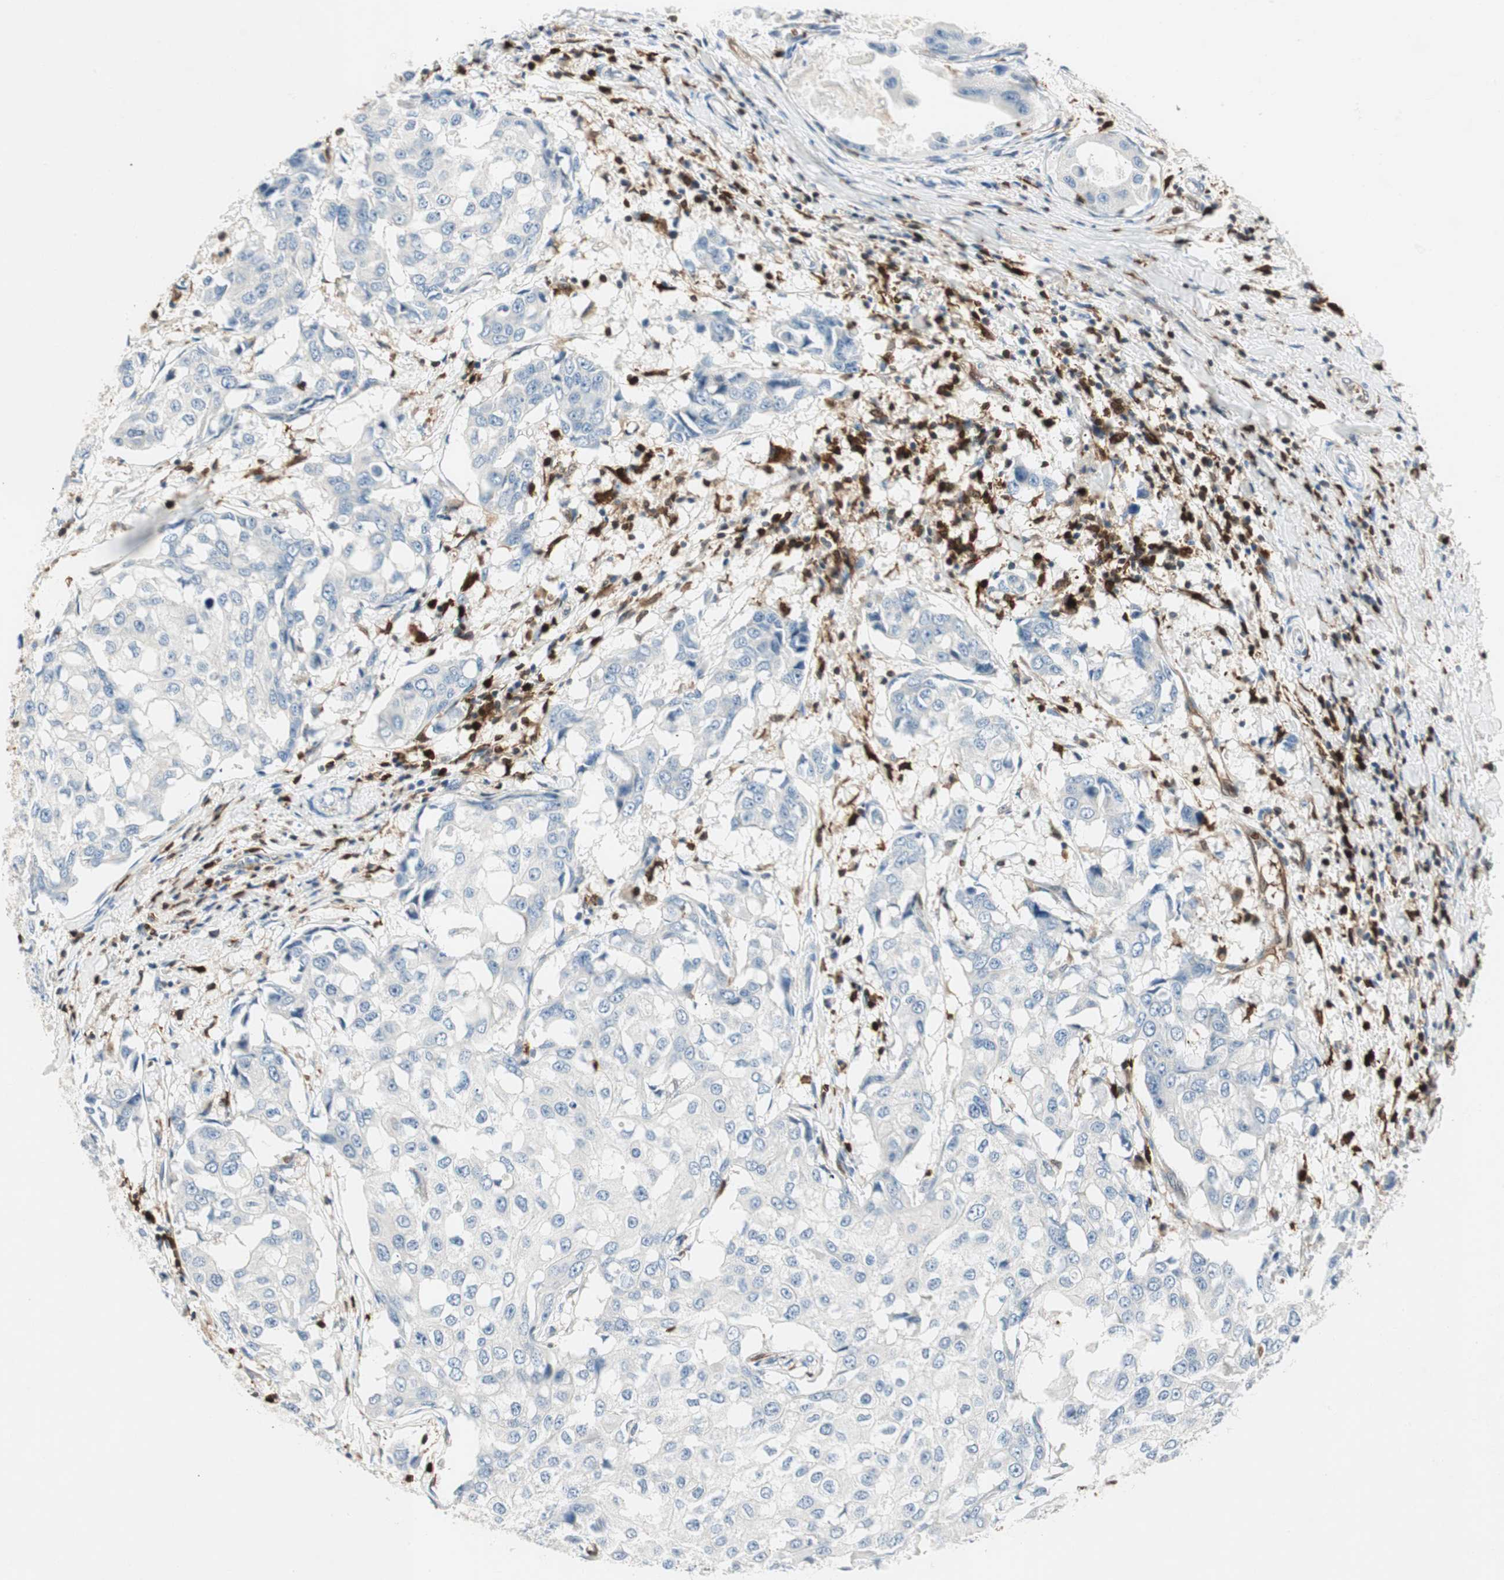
{"staining": {"intensity": "negative", "quantity": "none", "location": "none"}, "tissue": "breast cancer", "cell_type": "Tumor cells", "image_type": "cancer", "snomed": [{"axis": "morphology", "description": "Duct carcinoma"}, {"axis": "topography", "description": "Breast"}], "caption": "This is a photomicrograph of IHC staining of breast cancer, which shows no positivity in tumor cells. (DAB immunohistochemistry (IHC) with hematoxylin counter stain).", "gene": "COTL1", "patient": {"sex": "female", "age": 27}}